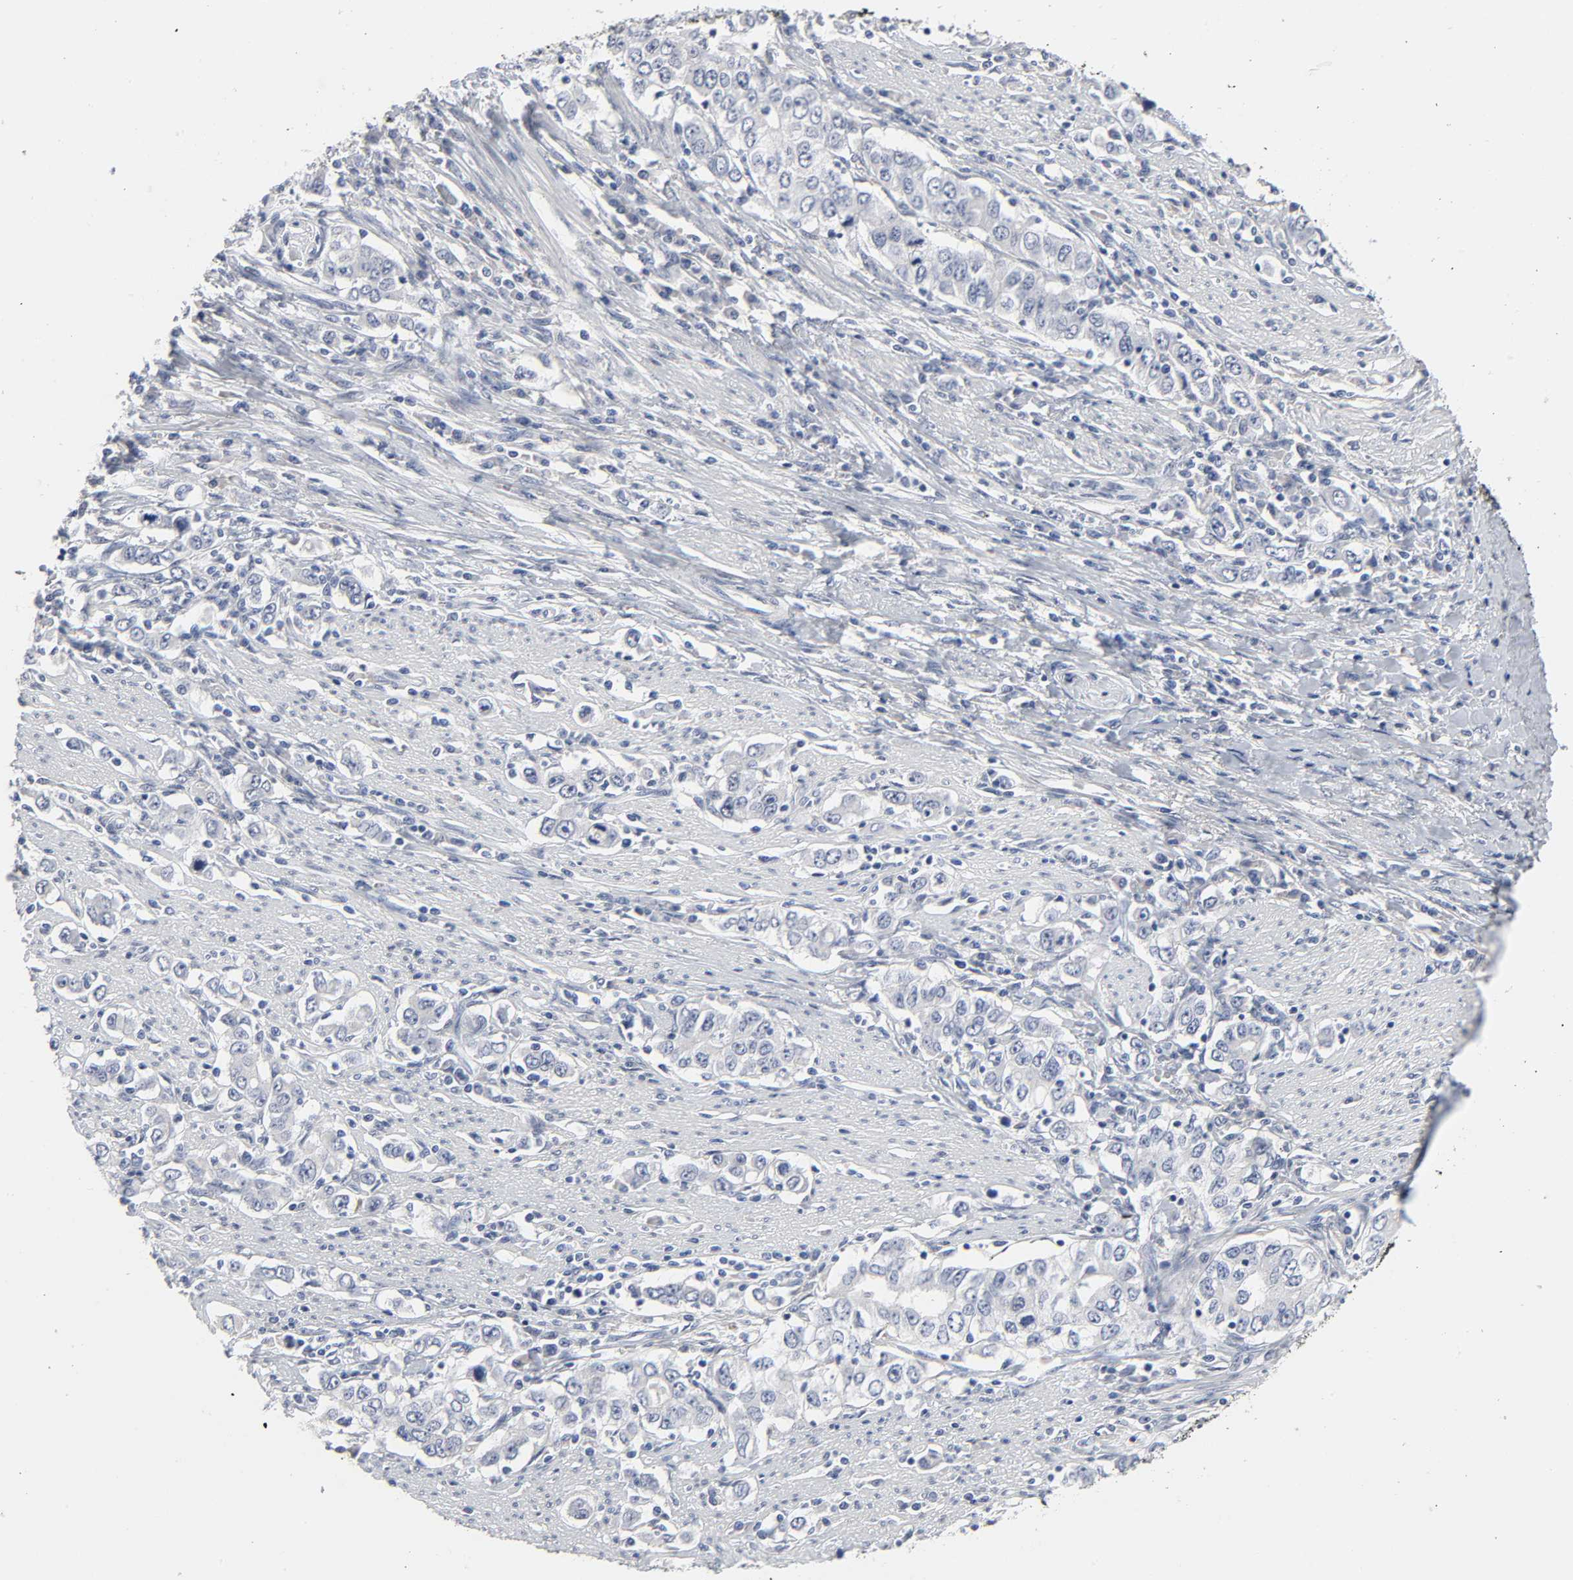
{"staining": {"intensity": "negative", "quantity": "none", "location": "none"}, "tissue": "stomach cancer", "cell_type": "Tumor cells", "image_type": "cancer", "snomed": [{"axis": "morphology", "description": "Adenocarcinoma, NOS"}, {"axis": "topography", "description": "Stomach, lower"}], "caption": "Immunohistochemistry image of stomach cancer stained for a protein (brown), which shows no positivity in tumor cells.", "gene": "SALL2", "patient": {"sex": "female", "age": 72}}